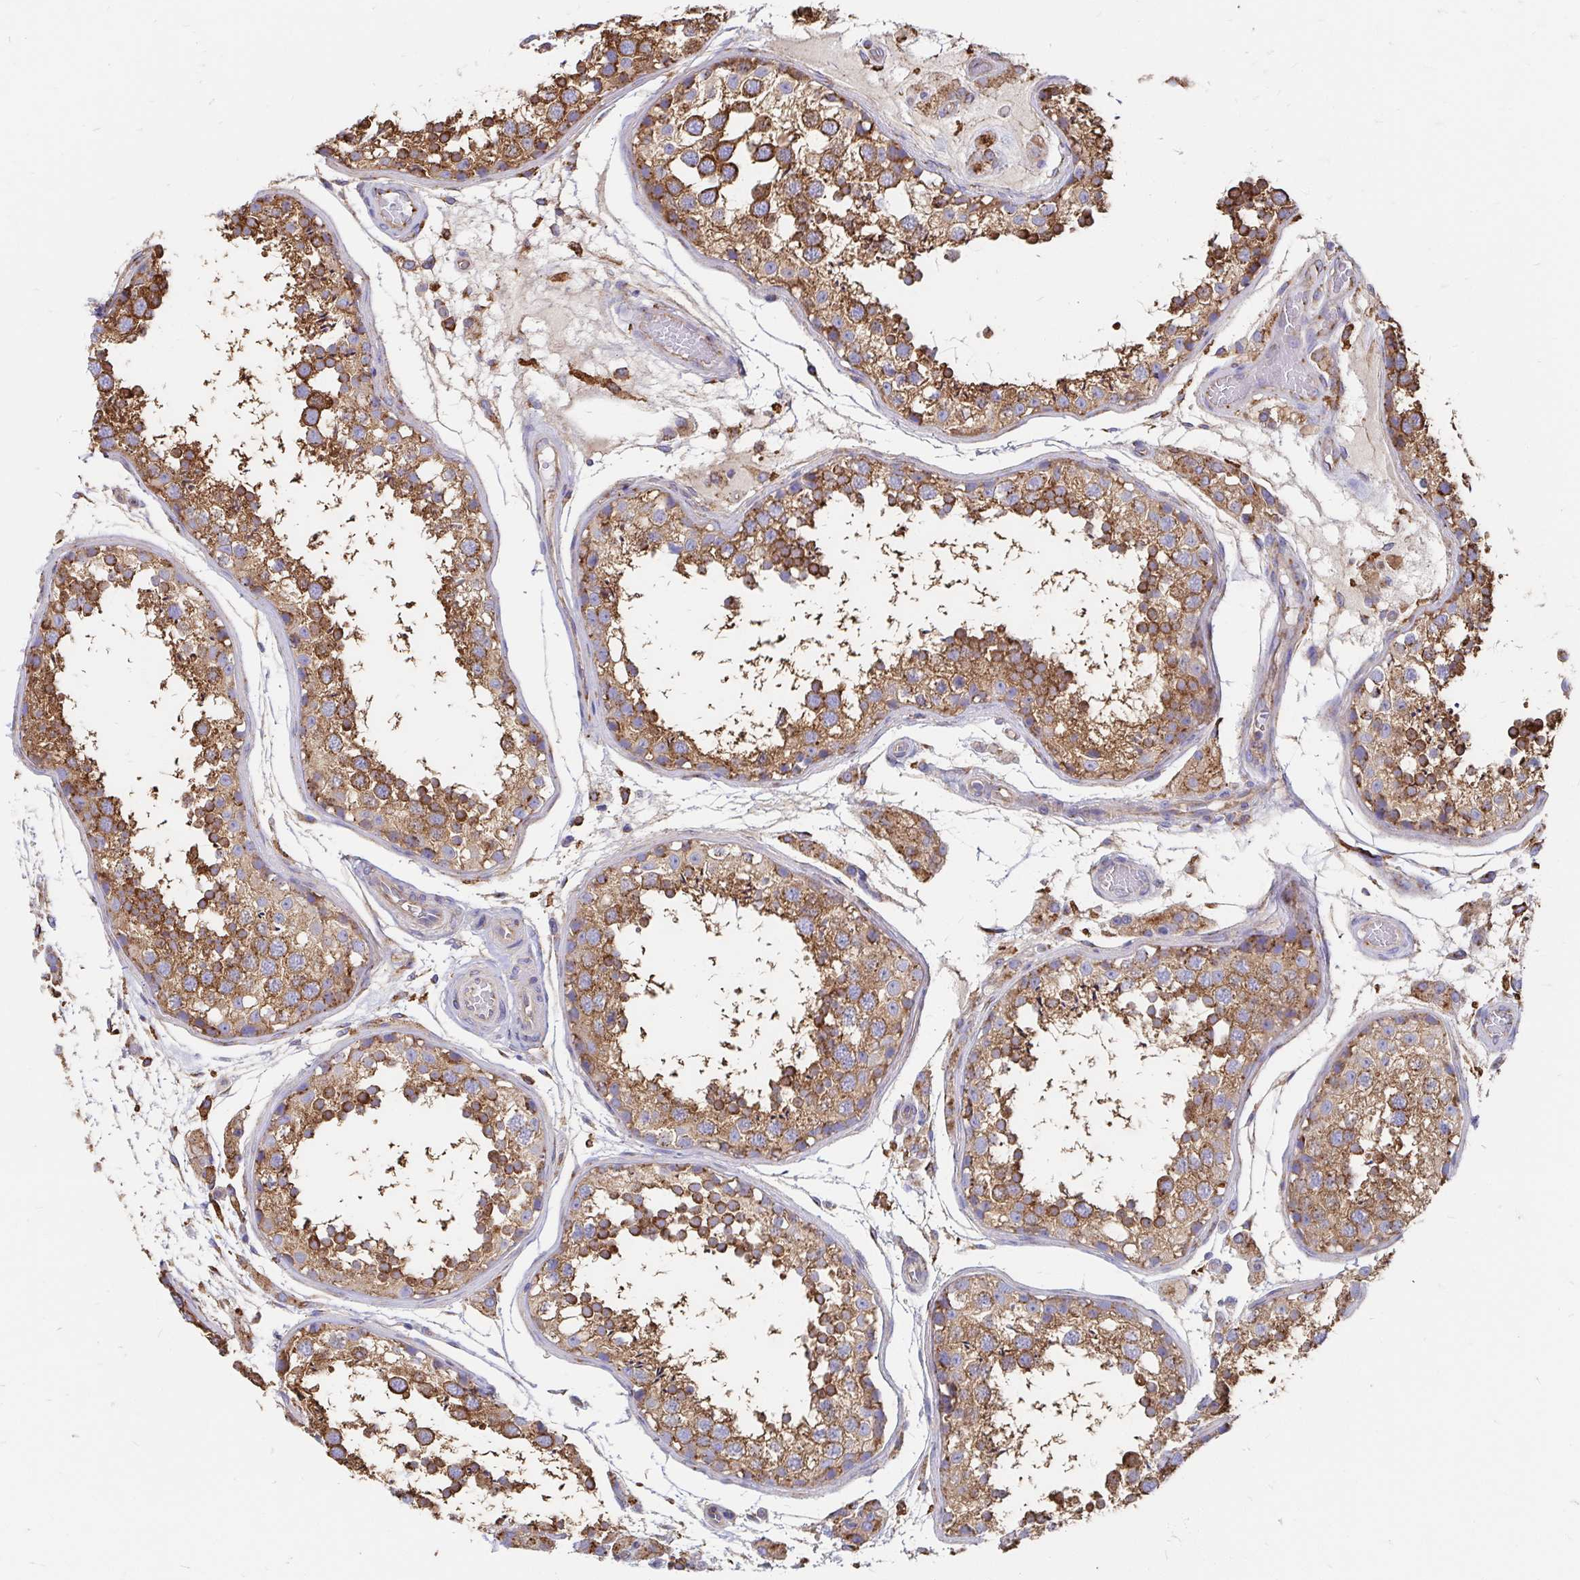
{"staining": {"intensity": "moderate", "quantity": ">75%", "location": "cytoplasmic/membranous"}, "tissue": "testis", "cell_type": "Cells in seminiferous ducts", "image_type": "normal", "snomed": [{"axis": "morphology", "description": "Normal tissue, NOS"}, {"axis": "topography", "description": "Testis"}], "caption": "Brown immunohistochemical staining in benign testis shows moderate cytoplasmic/membranous staining in approximately >75% of cells in seminiferous ducts. (Stains: DAB (3,3'-diaminobenzidine) in brown, nuclei in blue, Microscopy: brightfield microscopy at high magnification).", "gene": "CLTC", "patient": {"sex": "male", "age": 29}}